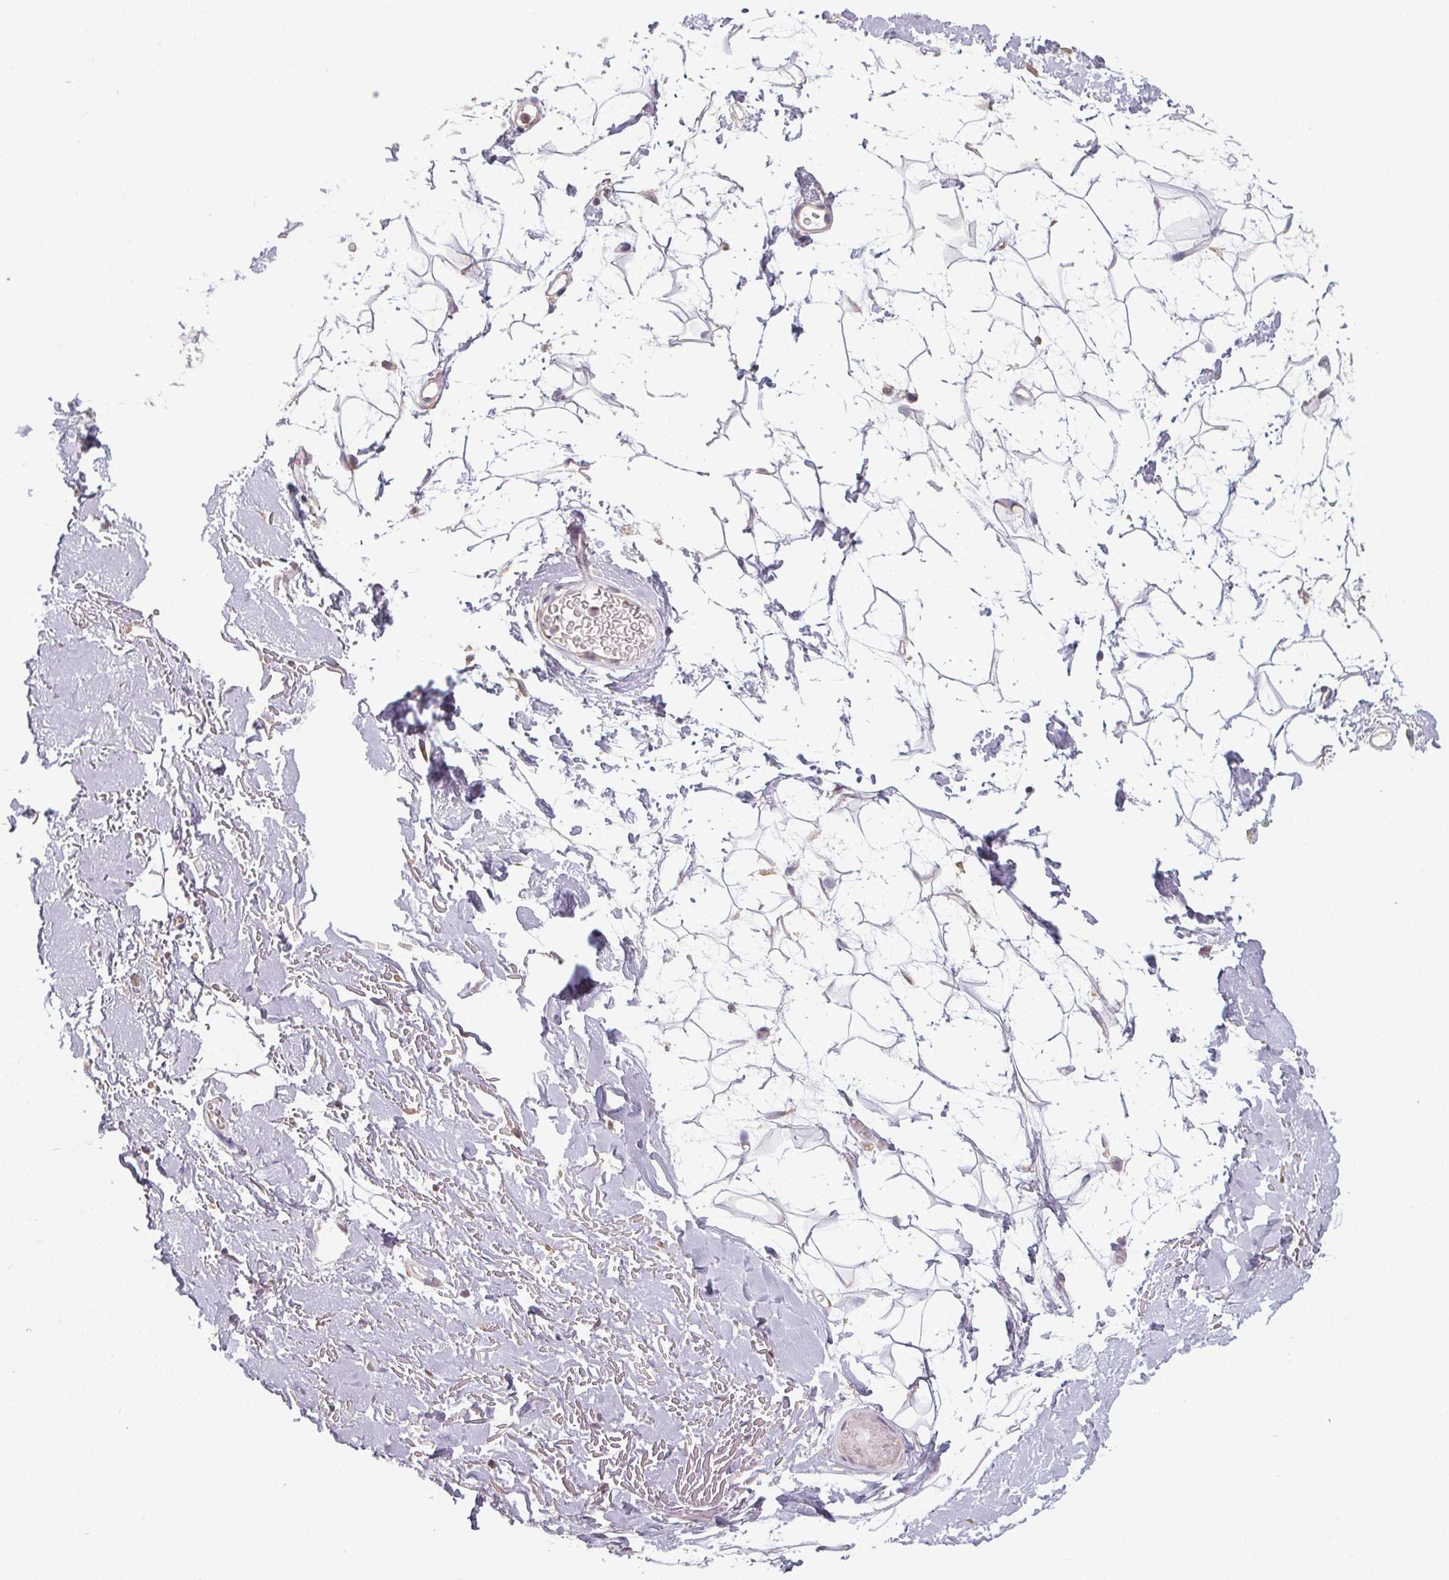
{"staining": {"intensity": "negative", "quantity": "none", "location": "none"}, "tissue": "adipose tissue", "cell_type": "Adipocytes", "image_type": "normal", "snomed": [{"axis": "morphology", "description": "Normal tissue, NOS"}, {"axis": "topography", "description": "Anal"}, {"axis": "topography", "description": "Peripheral nerve tissue"}], "caption": "High power microscopy micrograph of an immunohistochemistry histopathology image of benign adipose tissue, revealing no significant positivity in adipocytes. Nuclei are stained in blue.", "gene": "SLC26A2", "patient": {"sex": "male", "age": 78}}